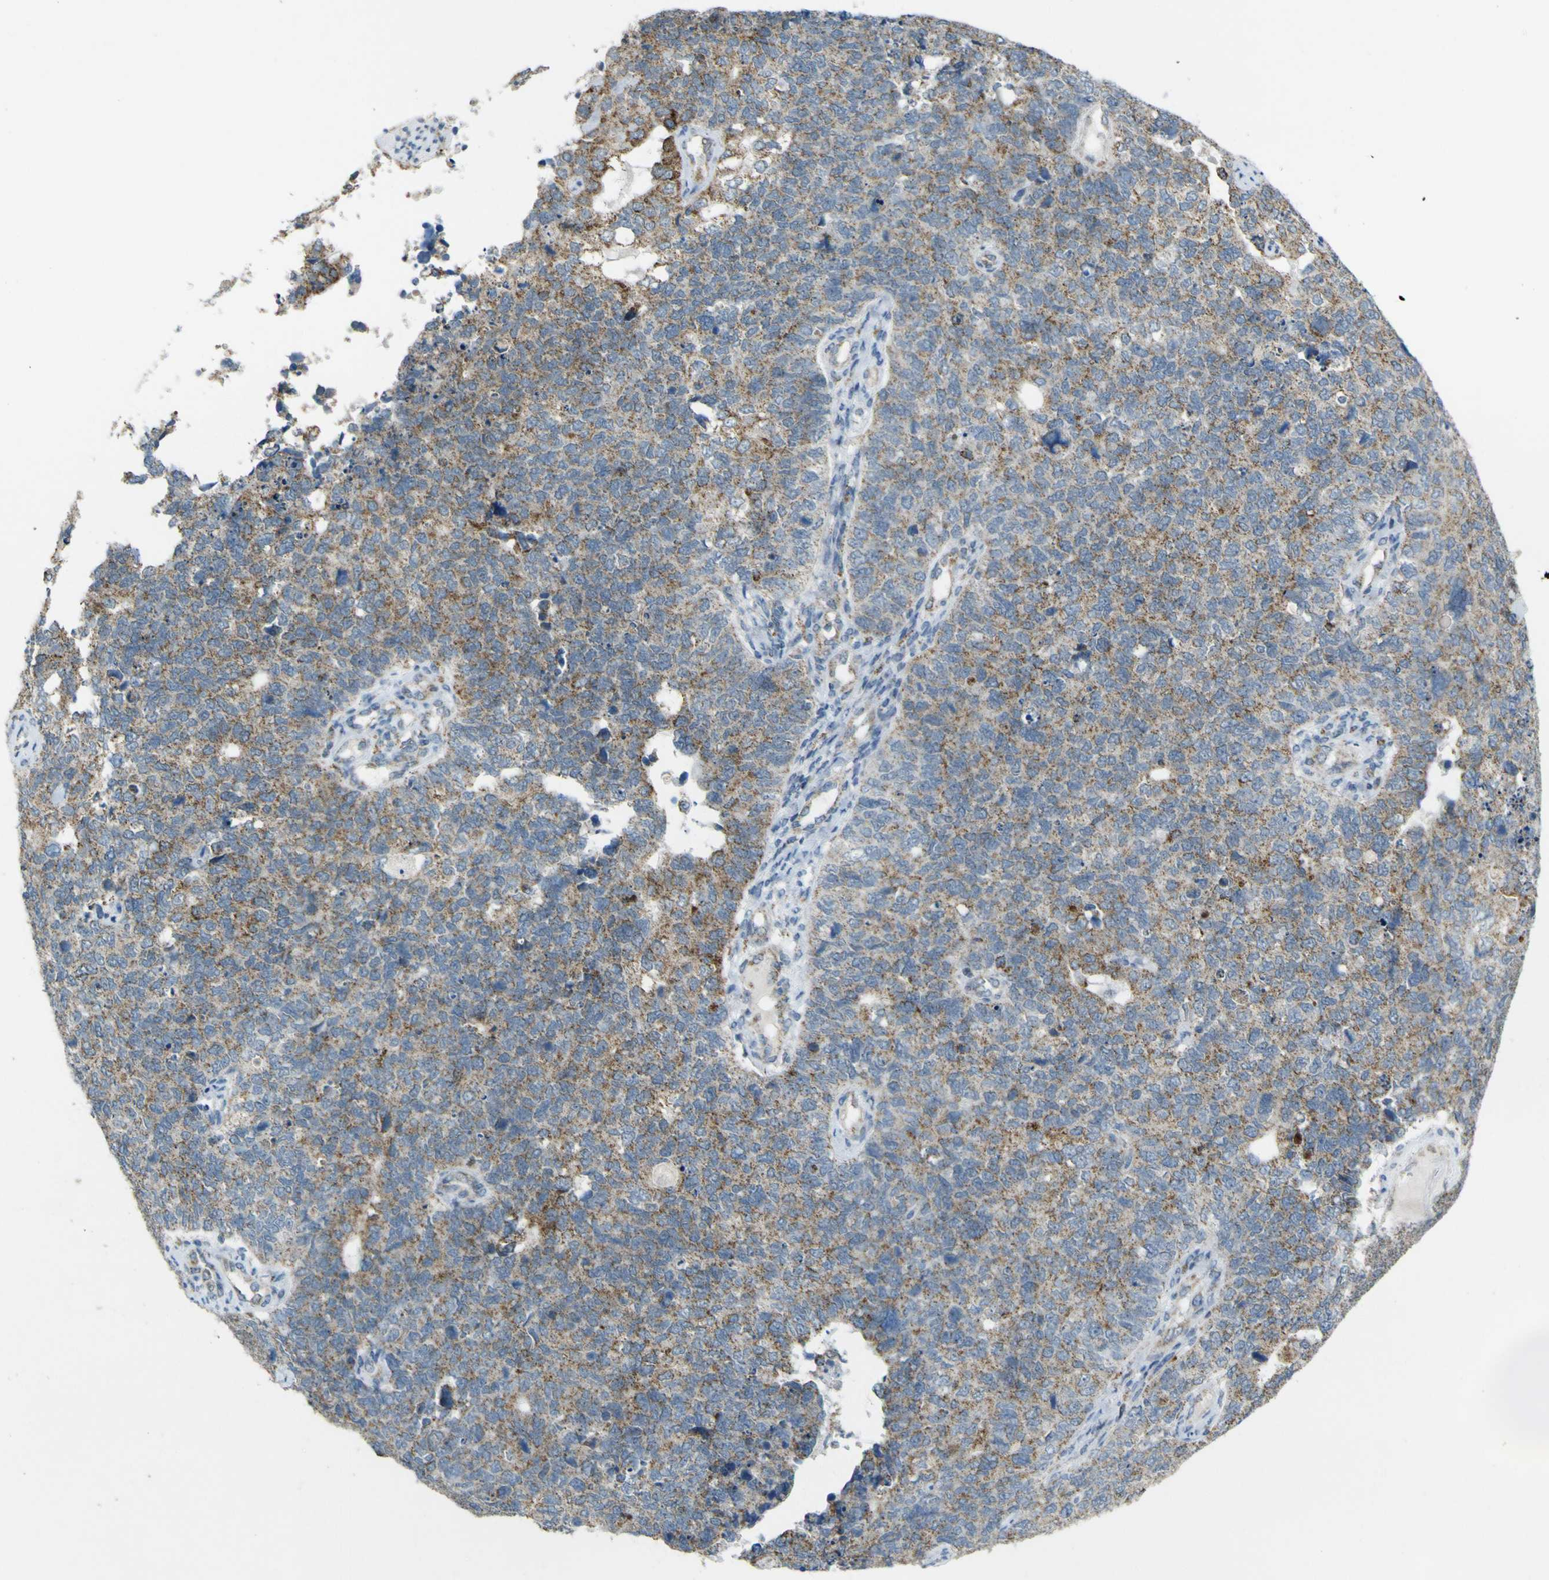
{"staining": {"intensity": "weak", "quantity": "25%-75%", "location": "cytoplasmic/membranous"}, "tissue": "cervical cancer", "cell_type": "Tumor cells", "image_type": "cancer", "snomed": [{"axis": "morphology", "description": "Squamous cell carcinoma, NOS"}, {"axis": "topography", "description": "Cervix"}], "caption": "Immunohistochemical staining of human squamous cell carcinoma (cervical) reveals weak cytoplasmic/membranous protein positivity in about 25%-75% of tumor cells.", "gene": "ACBD5", "patient": {"sex": "female", "age": 63}}